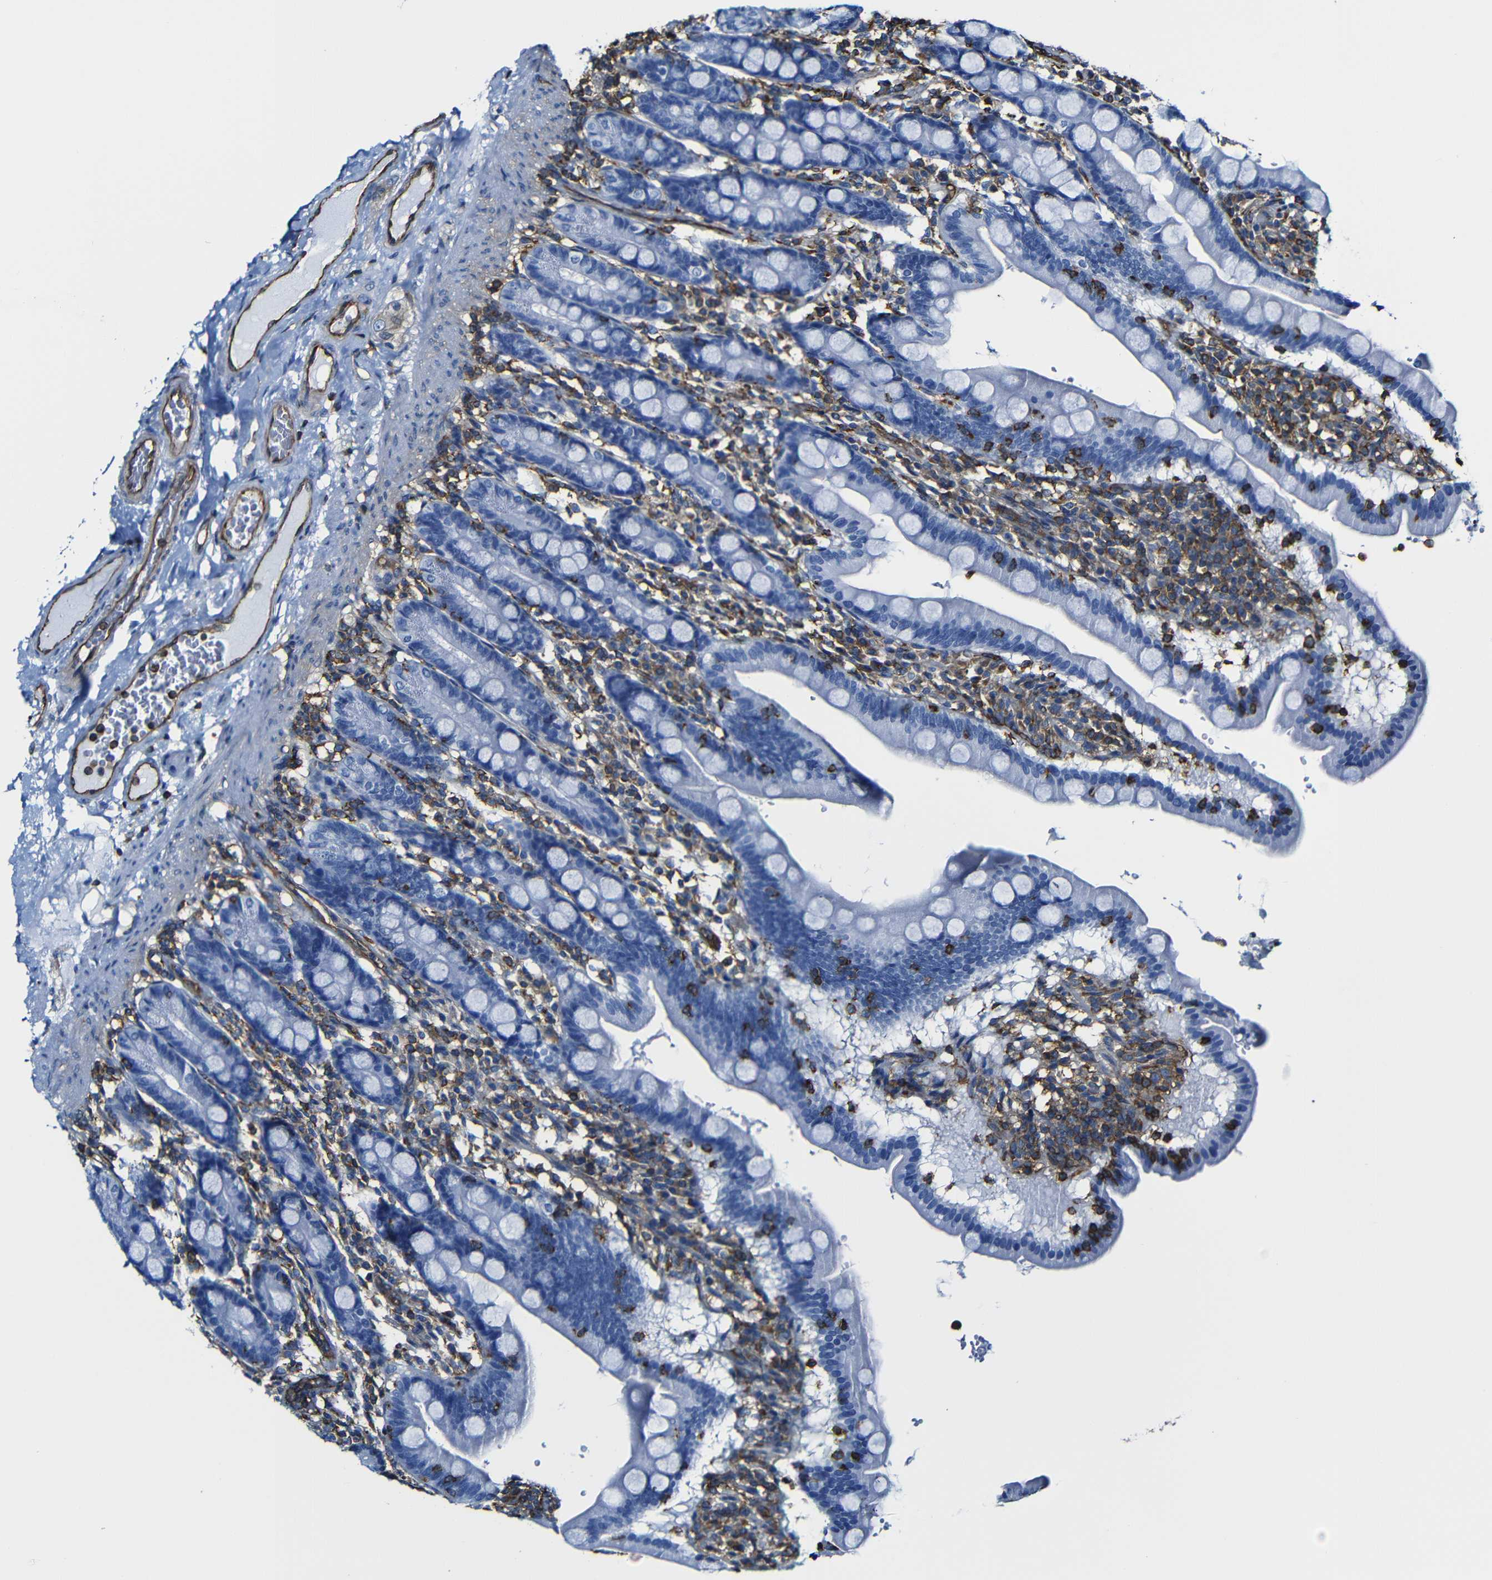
{"staining": {"intensity": "negative", "quantity": "none", "location": "none"}, "tissue": "duodenum", "cell_type": "Glandular cells", "image_type": "normal", "snomed": [{"axis": "morphology", "description": "Normal tissue, NOS"}, {"axis": "topography", "description": "Duodenum"}], "caption": "A high-resolution micrograph shows IHC staining of normal duodenum, which exhibits no significant expression in glandular cells. (DAB immunohistochemistry (IHC) with hematoxylin counter stain).", "gene": "MSN", "patient": {"sex": "male", "age": 50}}